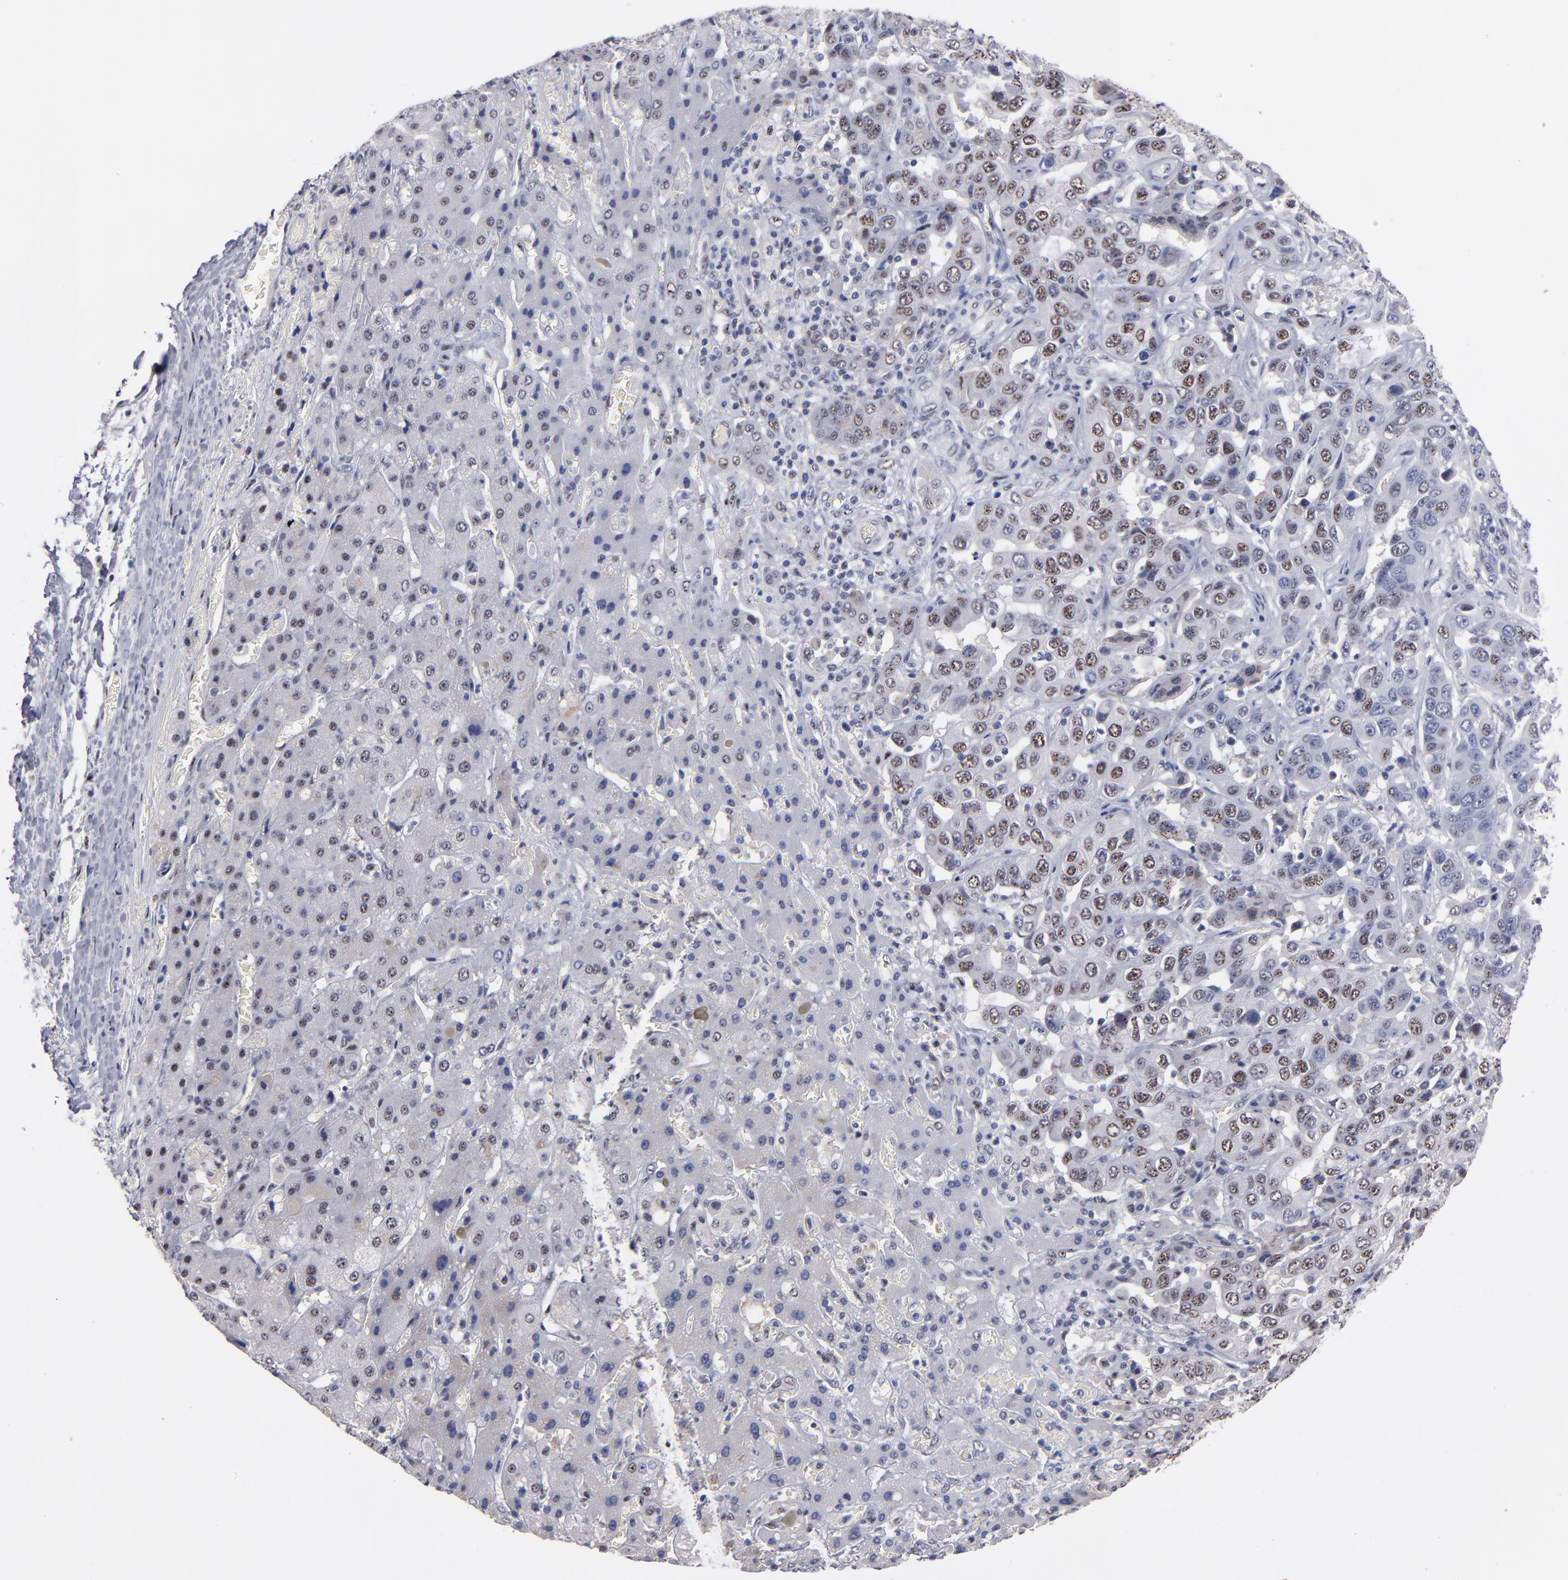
{"staining": {"intensity": "moderate", "quantity": "25%-75%", "location": "nuclear"}, "tissue": "liver cancer", "cell_type": "Tumor cells", "image_type": "cancer", "snomed": [{"axis": "morphology", "description": "Cholangiocarcinoma"}, {"axis": "topography", "description": "Liver"}], "caption": "A brown stain labels moderate nuclear expression of a protein in liver cancer (cholangiocarcinoma) tumor cells. (DAB = brown stain, brightfield microscopy at high magnification).", "gene": "RAF1", "patient": {"sex": "female", "age": 52}}